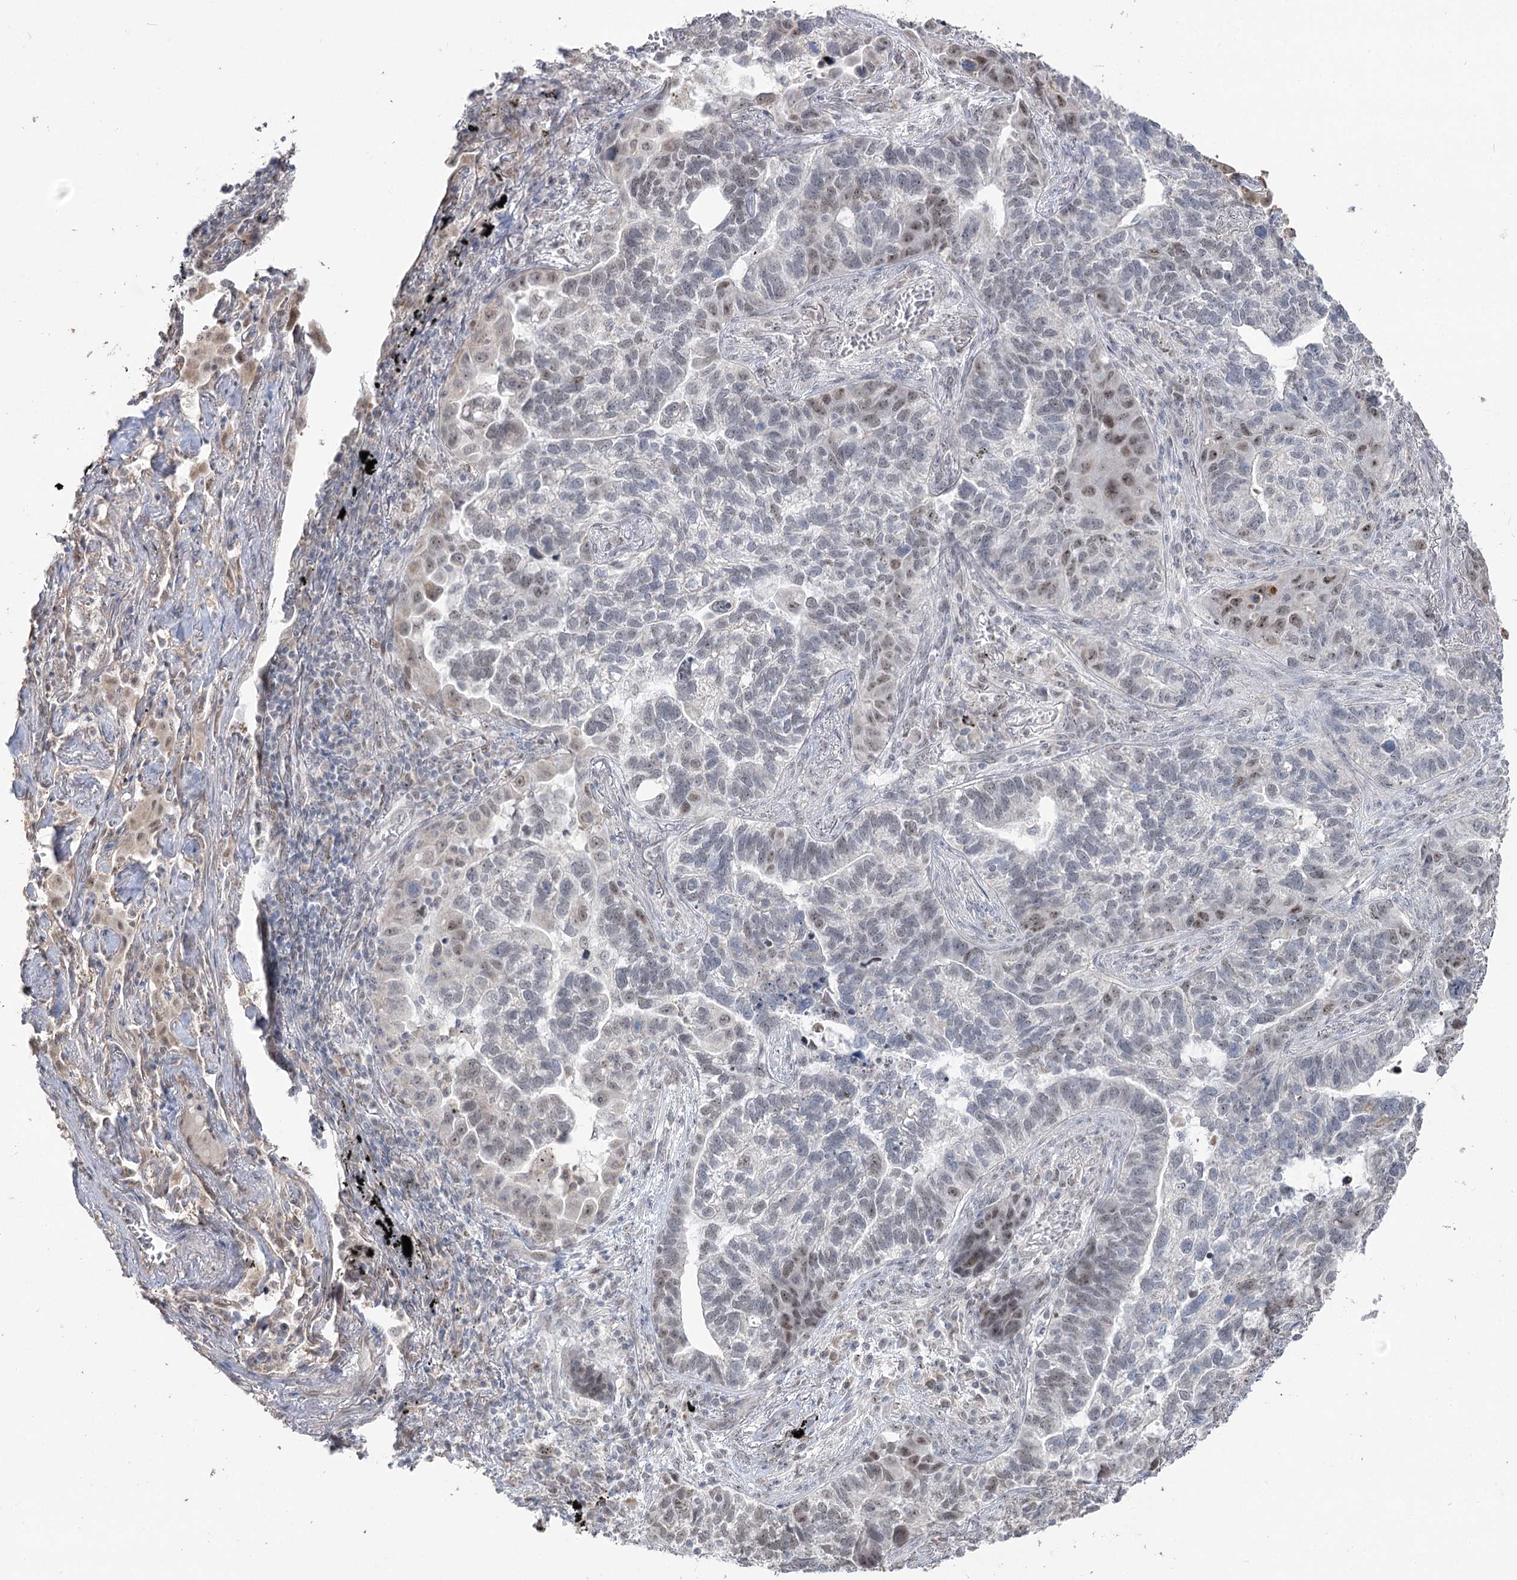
{"staining": {"intensity": "weak", "quantity": "<25%", "location": "nuclear"}, "tissue": "lung cancer", "cell_type": "Tumor cells", "image_type": "cancer", "snomed": [{"axis": "morphology", "description": "Adenocarcinoma, NOS"}, {"axis": "topography", "description": "Lung"}], "caption": "An immunohistochemistry (IHC) micrograph of adenocarcinoma (lung) is shown. There is no staining in tumor cells of adenocarcinoma (lung).", "gene": "RUFY4", "patient": {"sex": "male", "age": 67}}